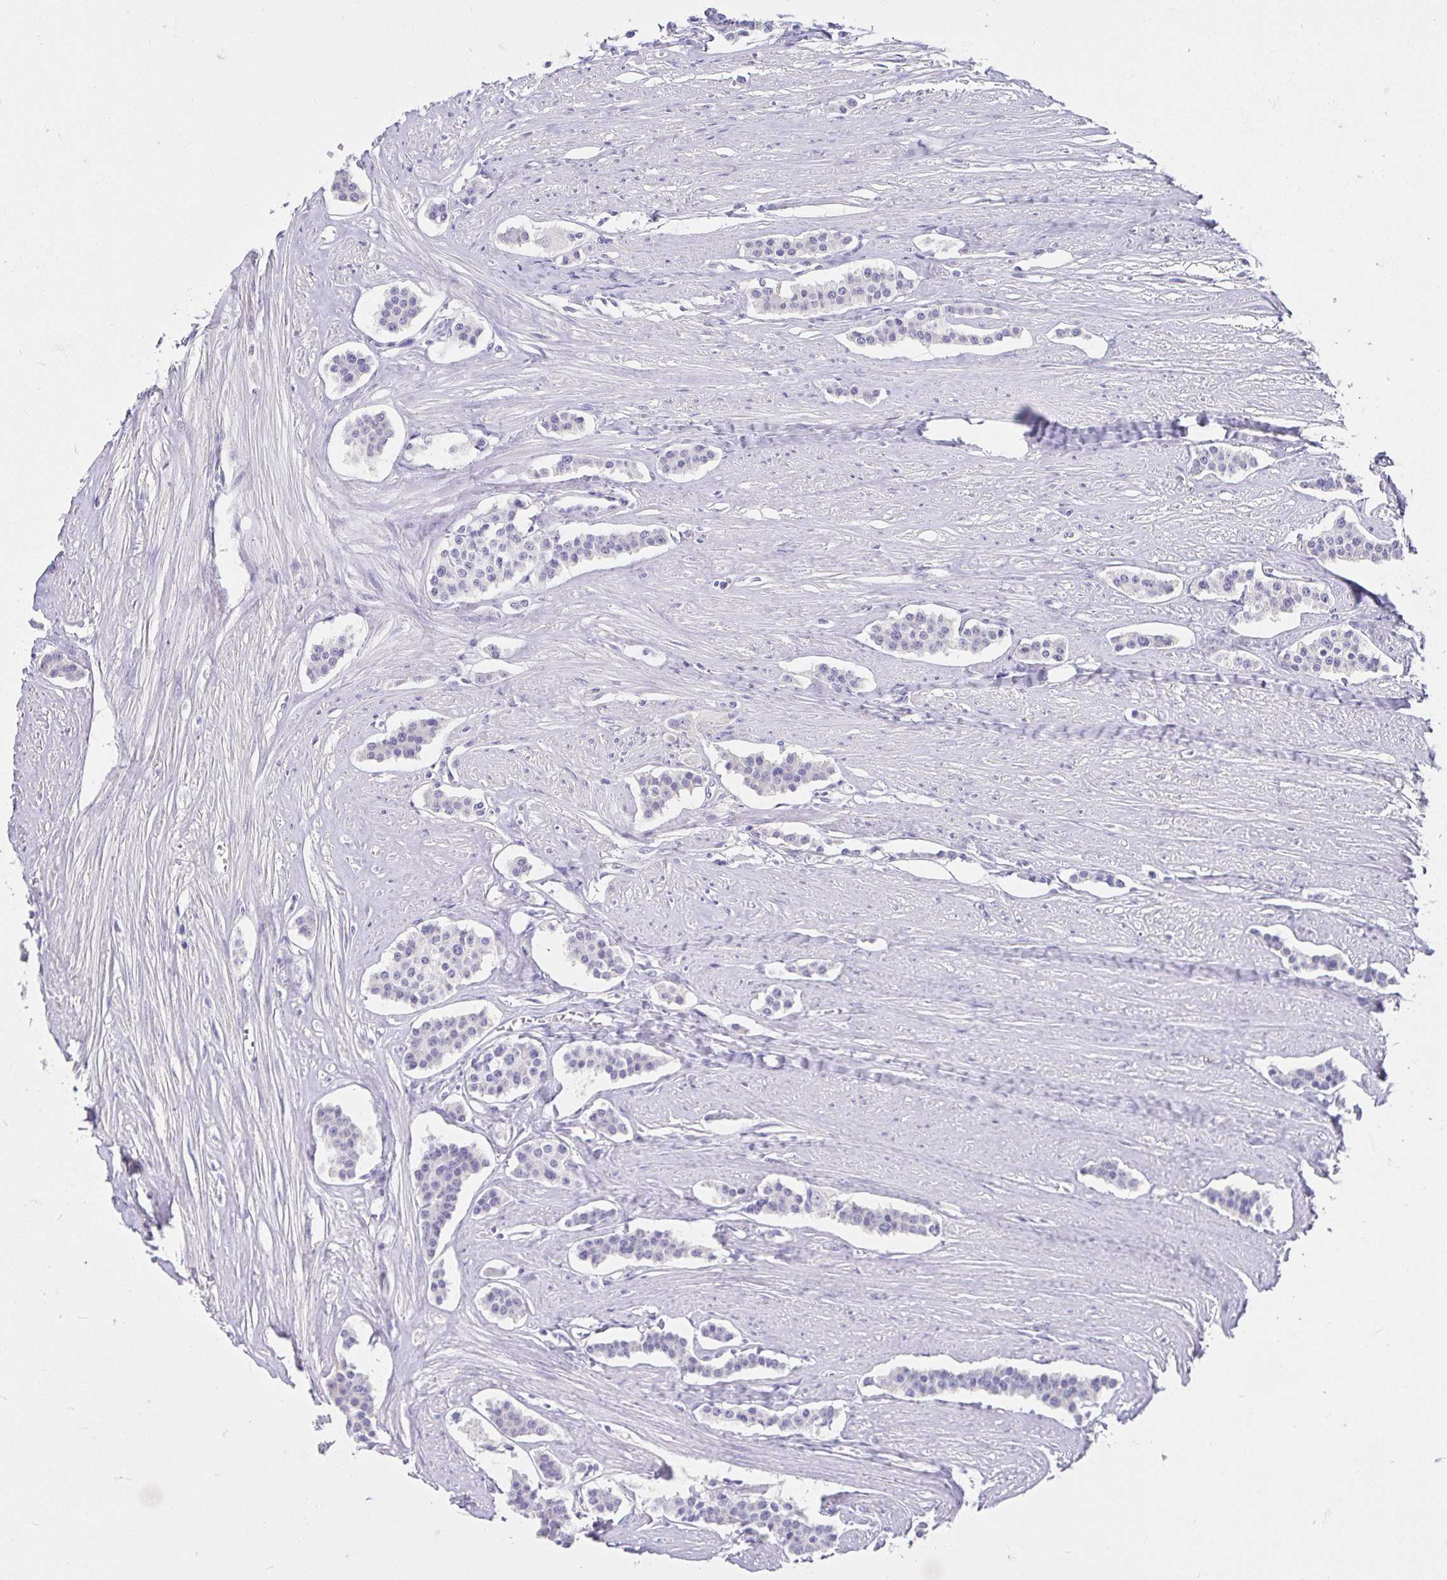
{"staining": {"intensity": "negative", "quantity": "none", "location": "none"}, "tissue": "carcinoid", "cell_type": "Tumor cells", "image_type": "cancer", "snomed": [{"axis": "morphology", "description": "Carcinoid, malignant, NOS"}, {"axis": "topography", "description": "Small intestine"}], "caption": "An immunohistochemistry micrograph of malignant carcinoid is shown. There is no staining in tumor cells of malignant carcinoid.", "gene": "VGLL1", "patient": {"sex": "male", "age": 60}}